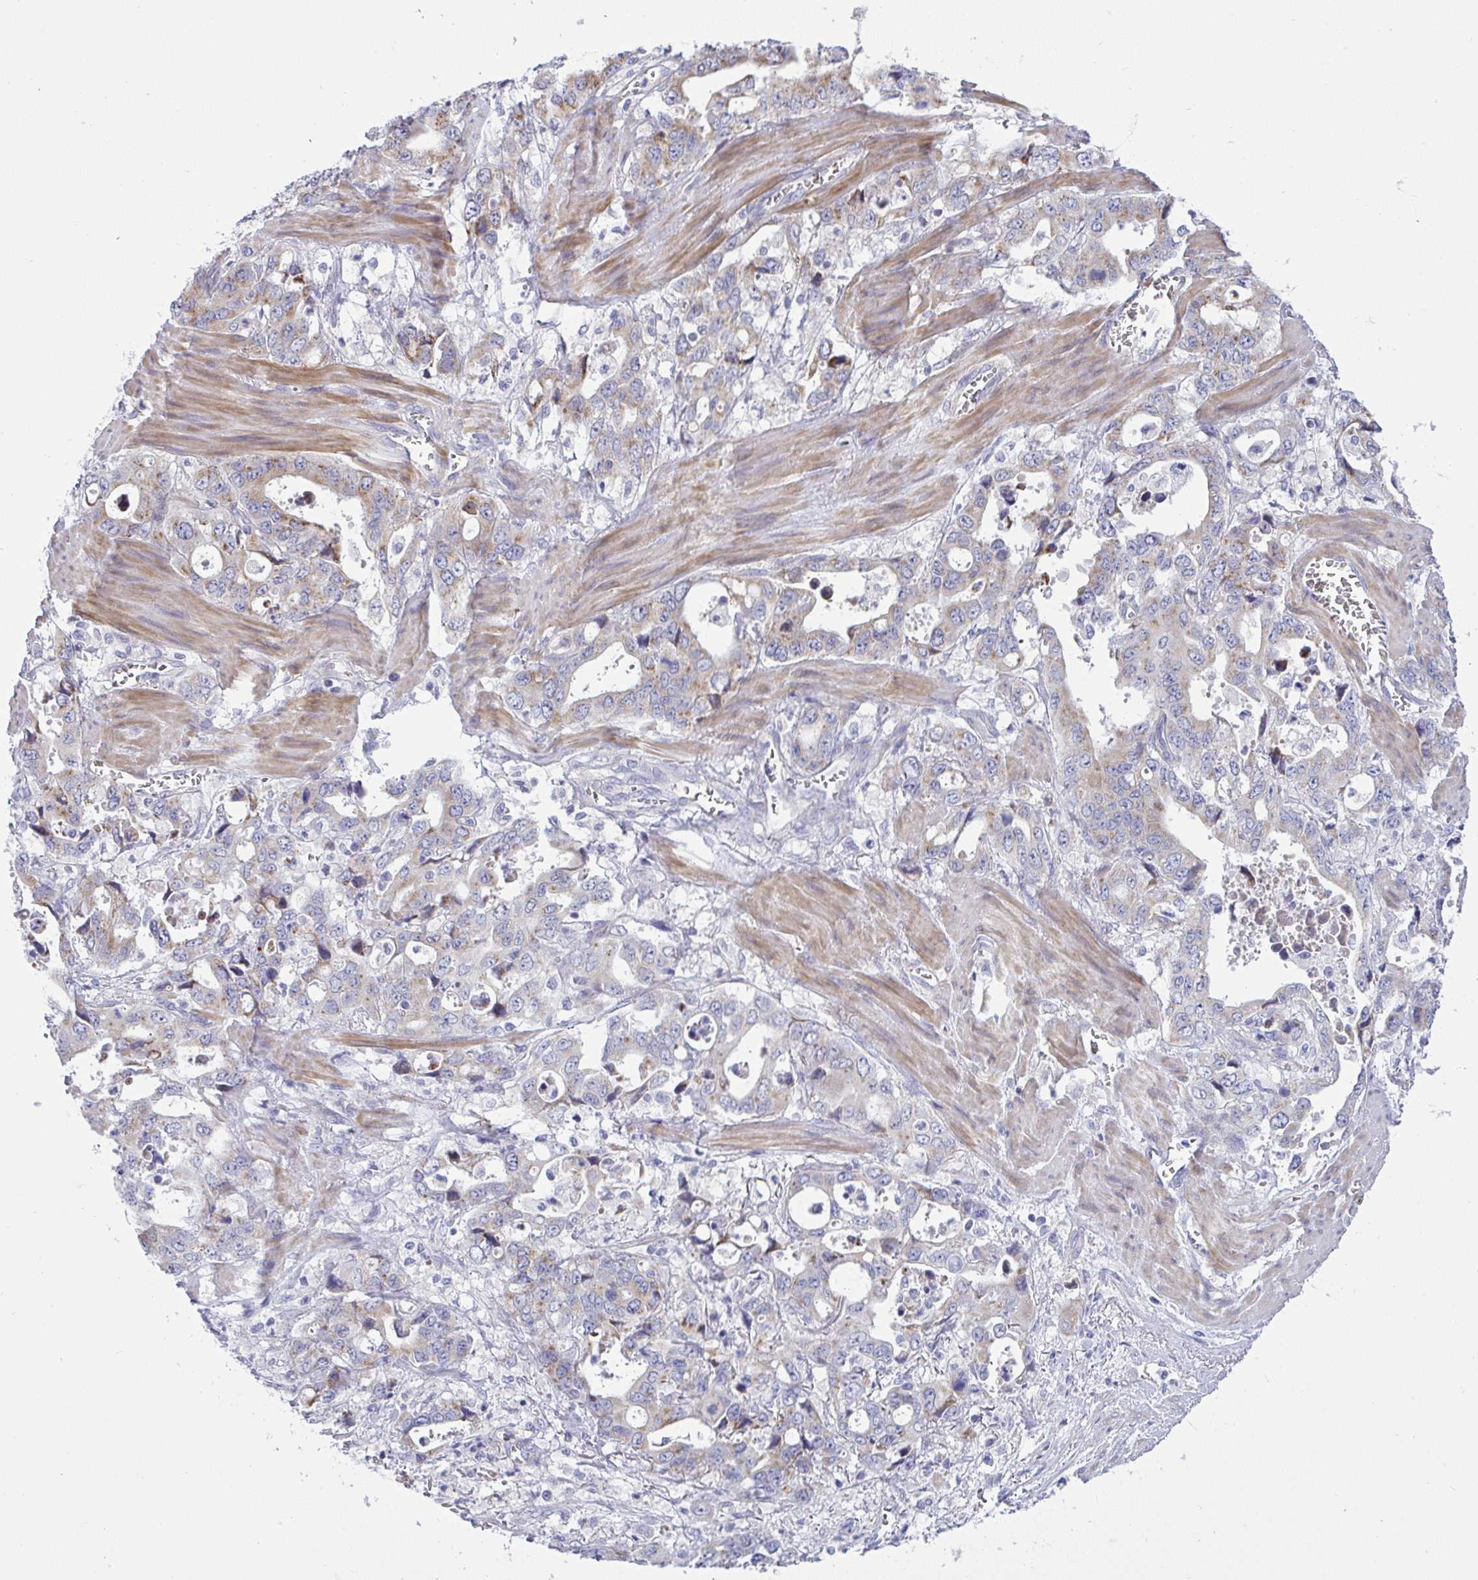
{"staining": {"intensity": "moderate", "quantity": "<25%", "location": "cytoplasmic/membranous"}, "tissue": "stomach cancer", "cell_type": "Tumor cells", "image_type": "cancer", "snomed": [{"axis": "morphology", "description": "Adenocarcinoma, NOS"}, {"axis": "topography", "description": "Stomach, upper"}], "caption": "IHC (DAB) staining of human stomach adenocarcinoma reveals moderate cytoplasmic/membranous protein staining in about <25% of tumor cells.", "gene": "NTN1", "patient": {"sex": "male", "age": 74}}